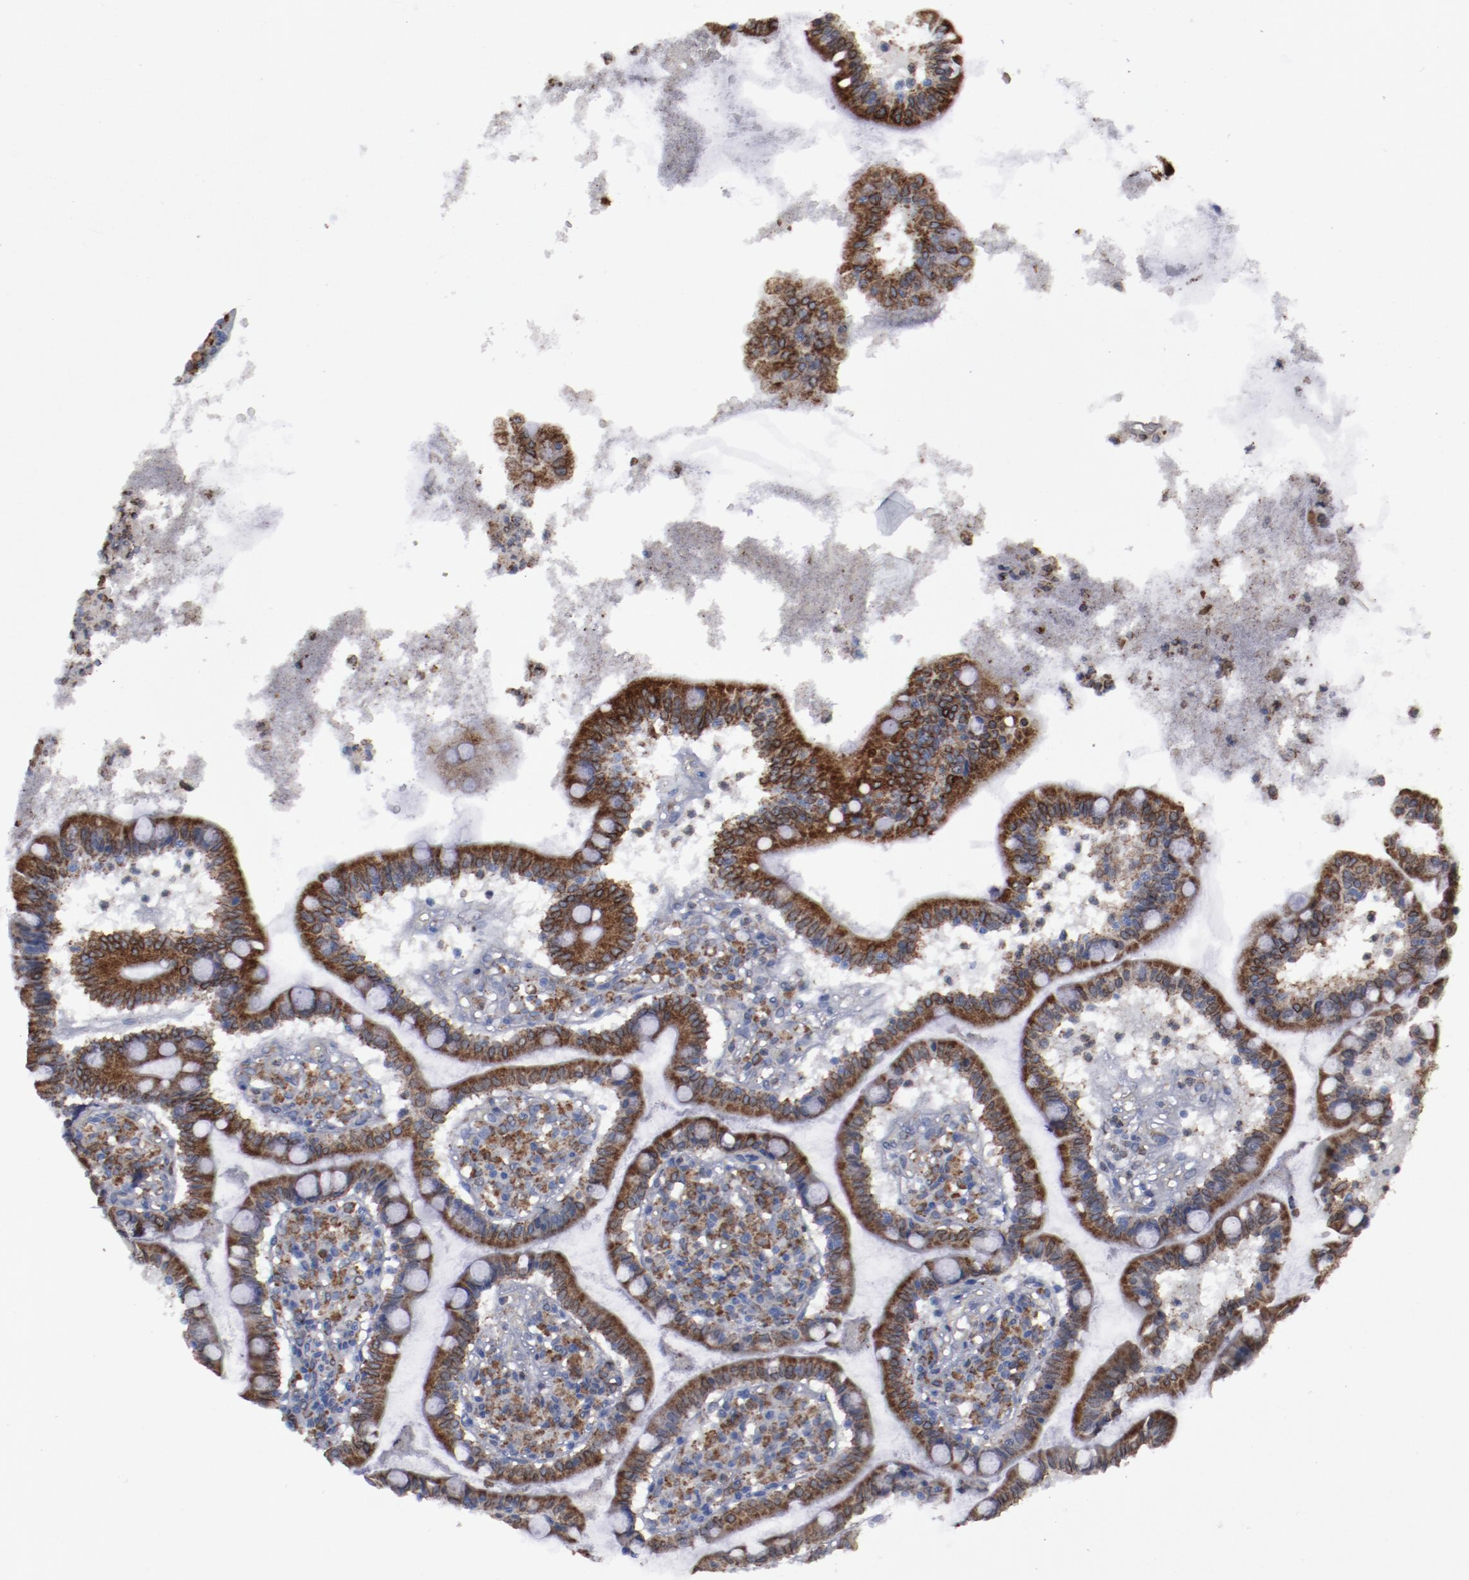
{"staining": {"intensity": "moderate", "quantity": ">75%", "location": "cytoplasmic/membranous"}, "tissue": "small intestine", "cell_type": "Glandular cells", "image_type": "normal", "snomed": [{"axis": "morphology", "description": "Normal tissue, NOS"}, {"axis": "topography", "description": "Small intestine"}], "caption": "A high-resolution image shows immunohistochemistry staining of normal small intestine, which reveals moderate cytoplasmic/membranous positivity in about >75% of glandular cells. The staining was performed using DAB, with brown indicating positive protein expression. Nuclei are stained blue with hematoxylin.", "gene": "ERLIN2", "patient": {"sex": "female", "age": 61}}